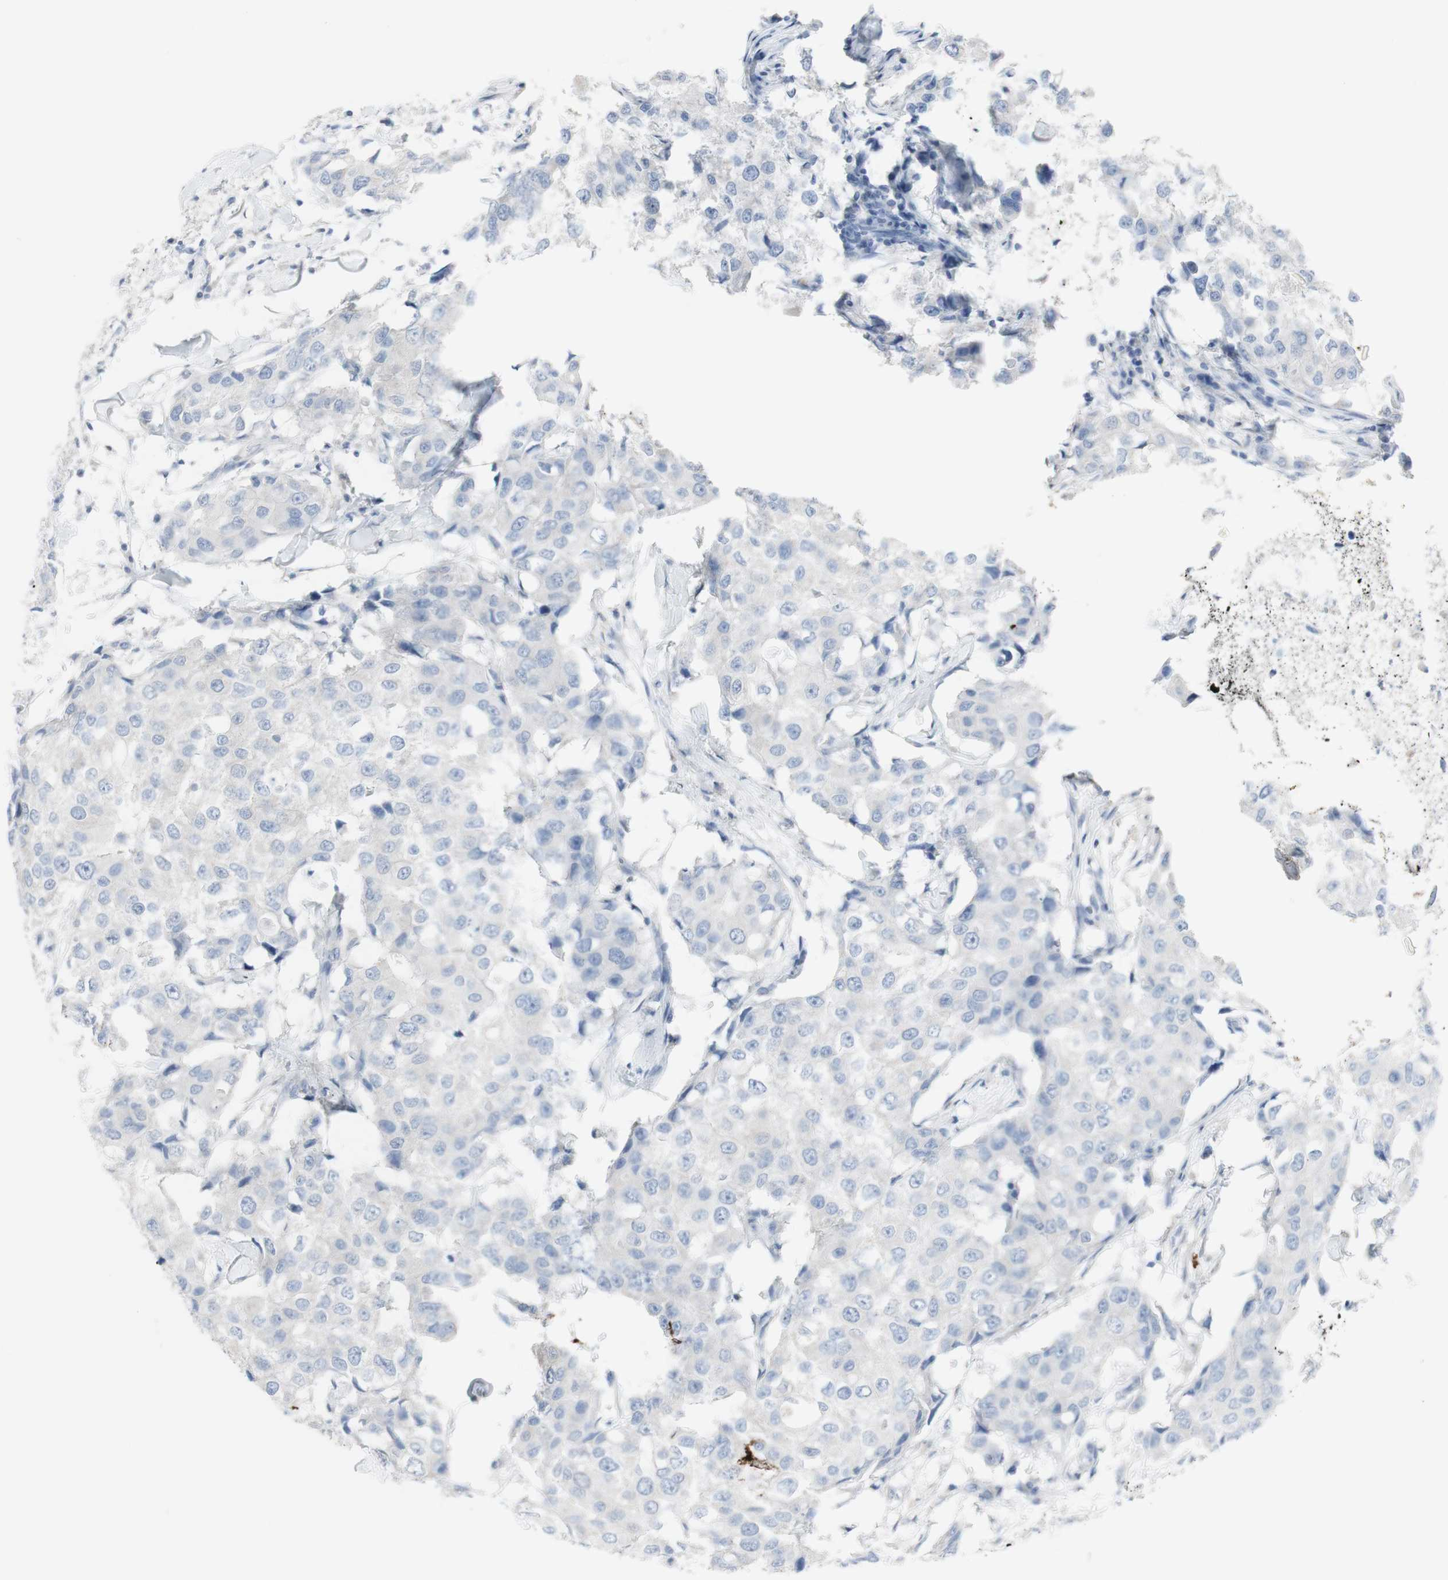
{"staining": {"intensity": "negative", "quantity": "none", "location": "none"}, "tissue": "breast cancer", "cell_type": "Tumor cells", "image_type": "cancer", "snomed": [{"axis": "morphology", "description": "Duct carcinoma"}, {"axis": "topography", "description": "Breast"}], "caption": "This is an IHC image of human breast cancer. There is no expression in tumor cells.", "gene": "CD207", "patient": {"sex": "female", "age": 27}}